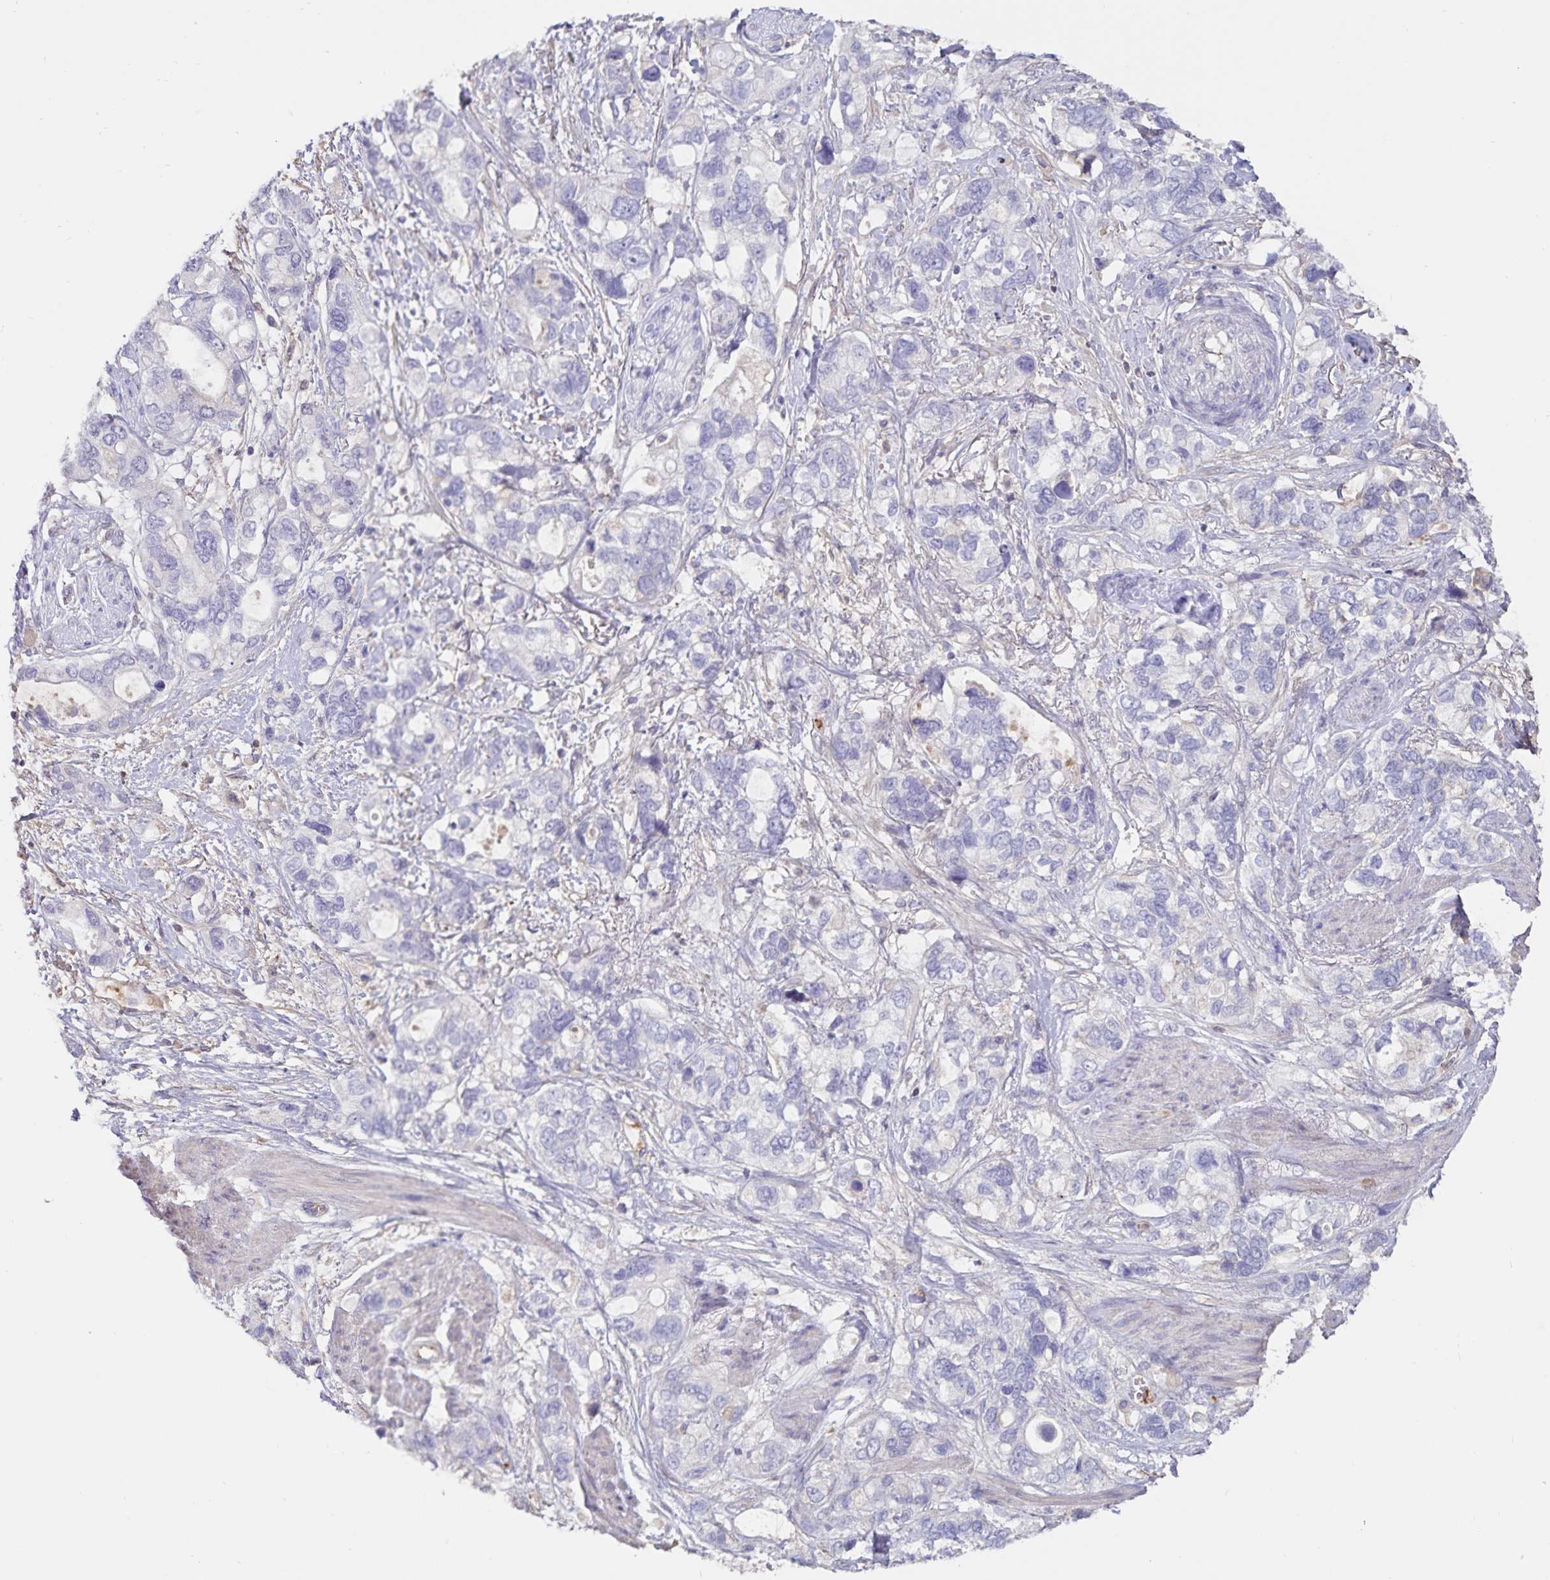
{"staining": {"intensity": "negative", "quantity": "none", "location": "none"}, "tissue": "stomach cancer", "cell_type": "Tumor cells", "image_type": "cancer", "snomed": [{"axis": "morphology", "description": "Adenocarcinoma, NOS"}, {"axis": "topography", "description": "Stomach, upper"}], "caption": "The immunohistochemistry micrograph has no significant expression in tumor cells of stomach cancer (adenocarcinoma) tissue.", "gene": "FGG", "patient": {"sex": "female", "age": 81}}